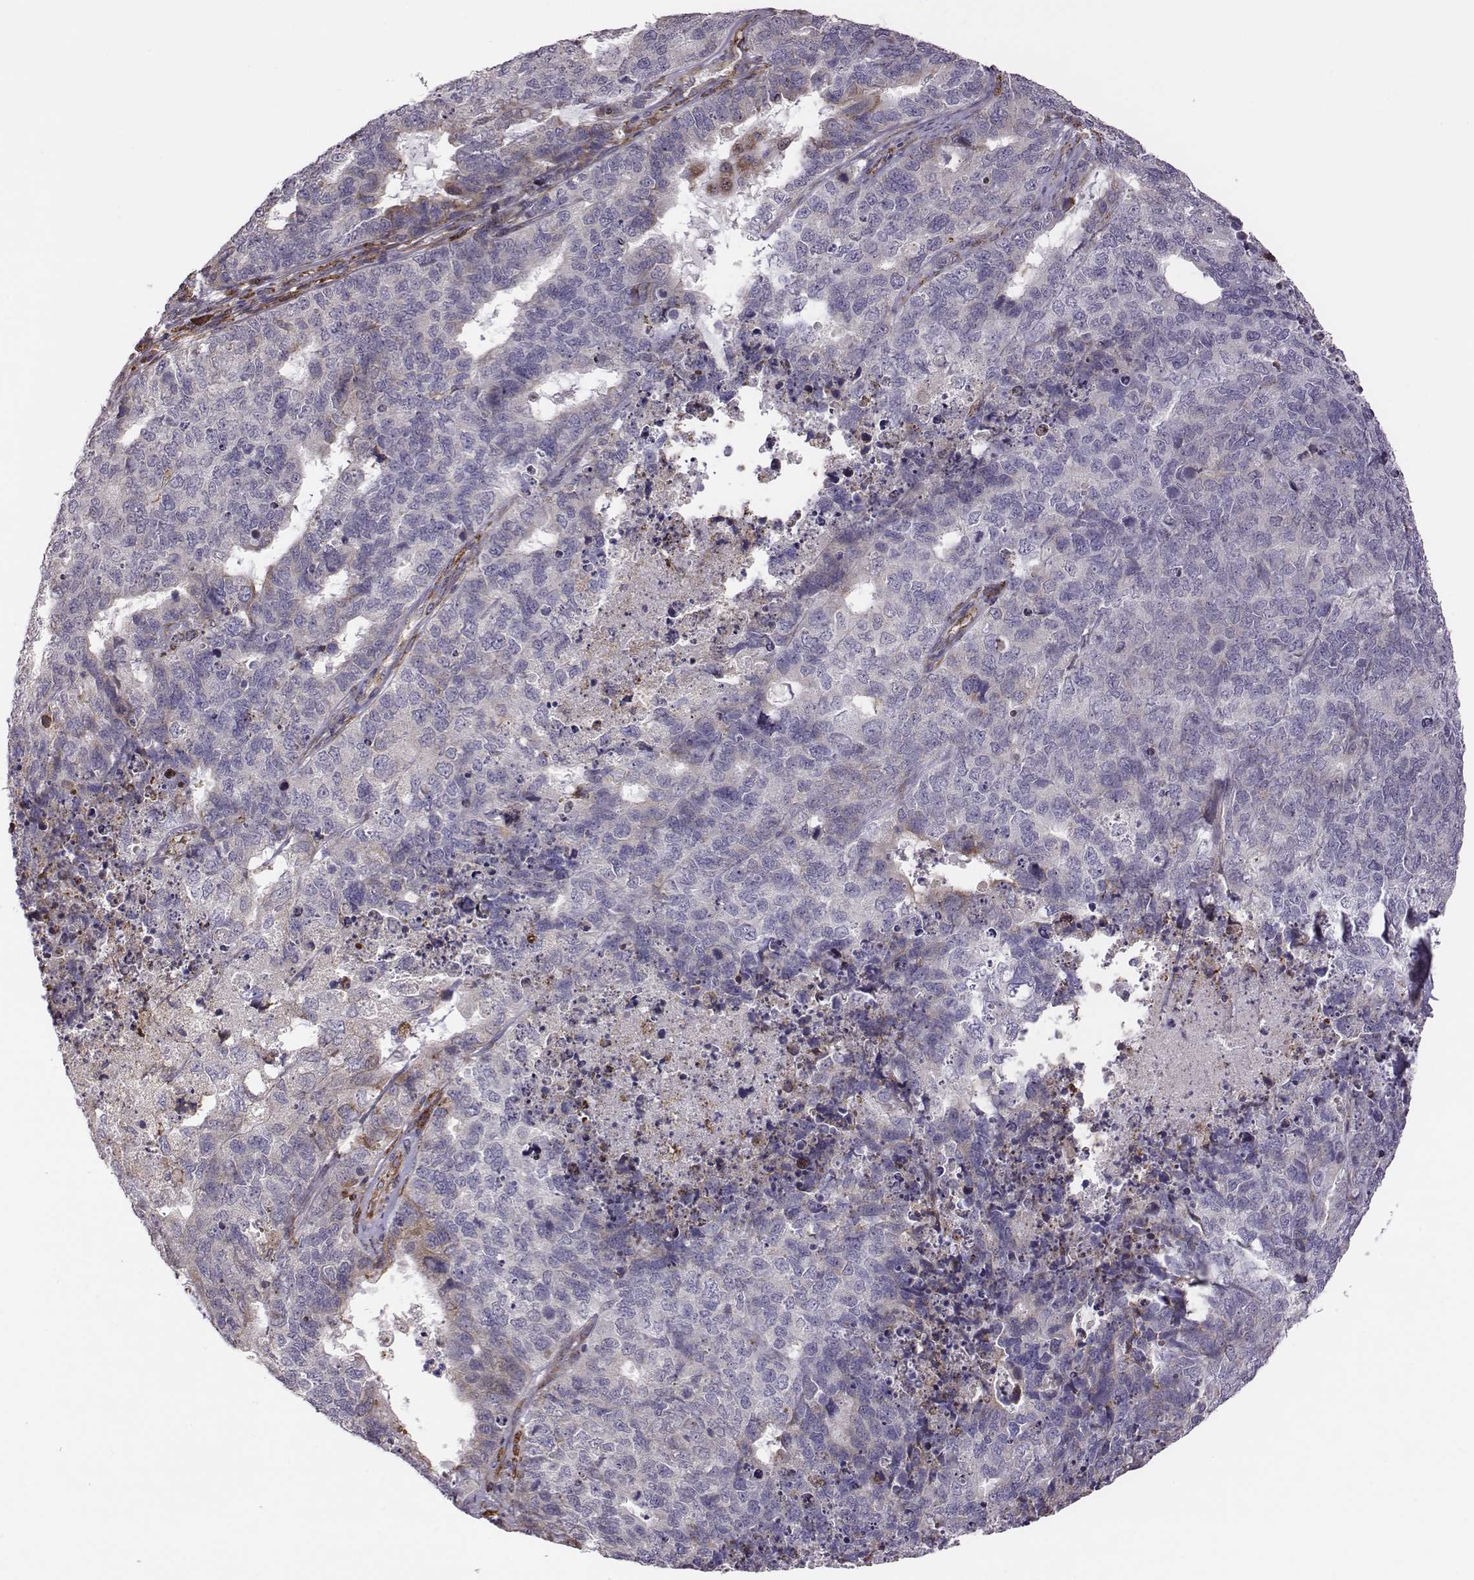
{"staining": {"intensity": "negative", "quantity": "none", "location": "none"}, "tissue": "cervical cancer", "cell_type": "Tumor cells", "image_type": "cancer", "snomed": [{"axis": "morphology", "description": "Squamous cell carcinoma, NOS"}, {"axis": "topography", "description": "Cervix"}], "caption": "Immunohistochemistry (IHC) photomicrograph of neoplastic tissue: cervical cancer stained with DAB (3,3'-diaminobenzidine) displays no significant protein positivity in tumor cells.", "gene": "SELENOI", "patient": {"sex": "female", "age": 63}}